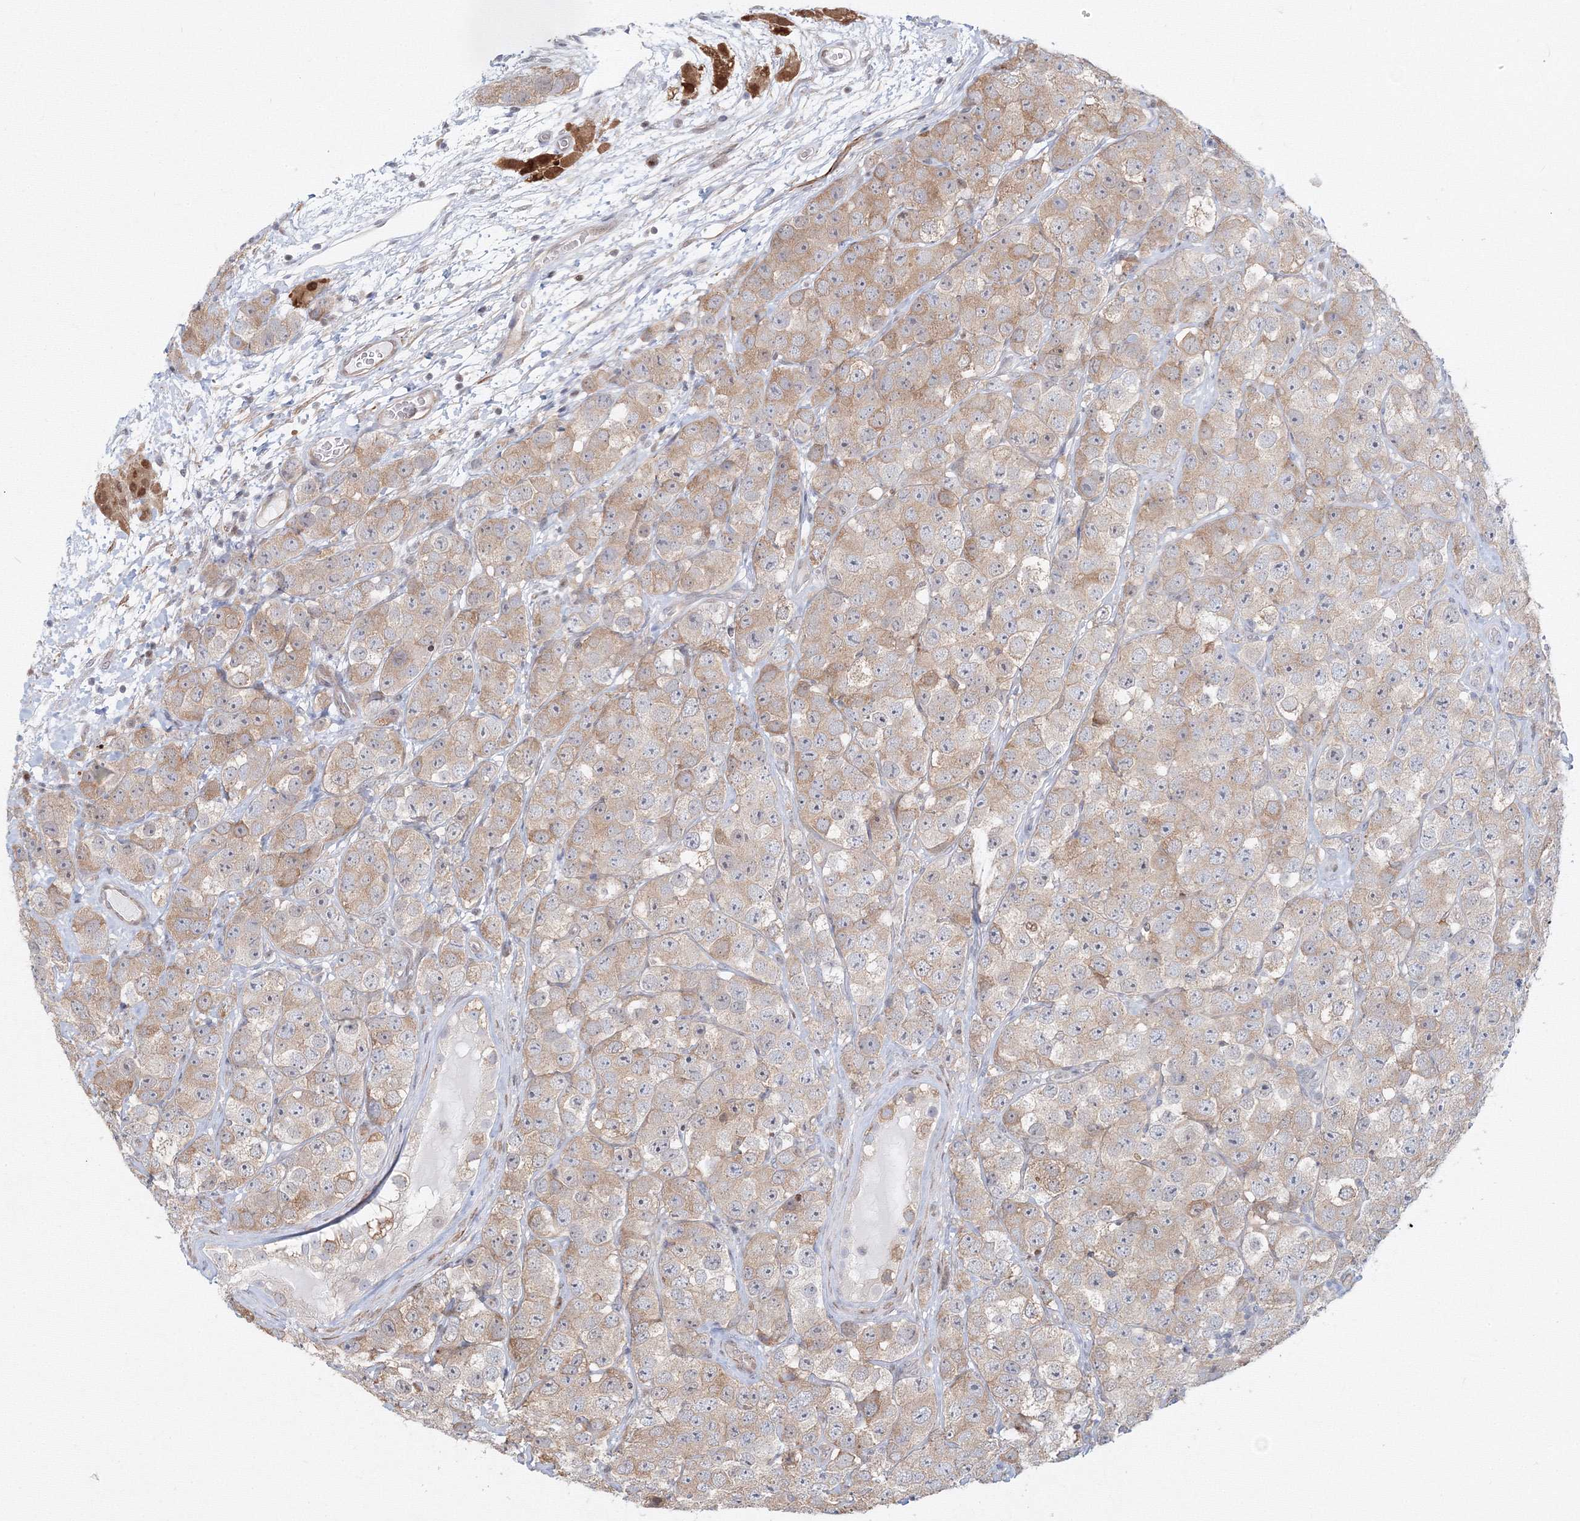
{"staining": {"intensity": "weak", "quantity": ">75%", "location": "cytoplasmic/membranous"}, "tissue": "testis cancer", "cell_type": "Tumor cells", "image_type": "cancer", "snomed": [{"axis": "morphology", "description": "Seminoma, NOS"}, {"axis": "topography", "description": "Testis"}], "caption": "IHC micrograph of neoplastic tissue: human testis cancer stained using immunohistochemistry shows low levels of weak protein expression localized specifically in the cytoplasmic/membranous of tumor cells, appearing as a cytoplasmic/membranous brown color.", "gene": "ARHGAP21", "patient": {"sex": "male", "age": 28}}